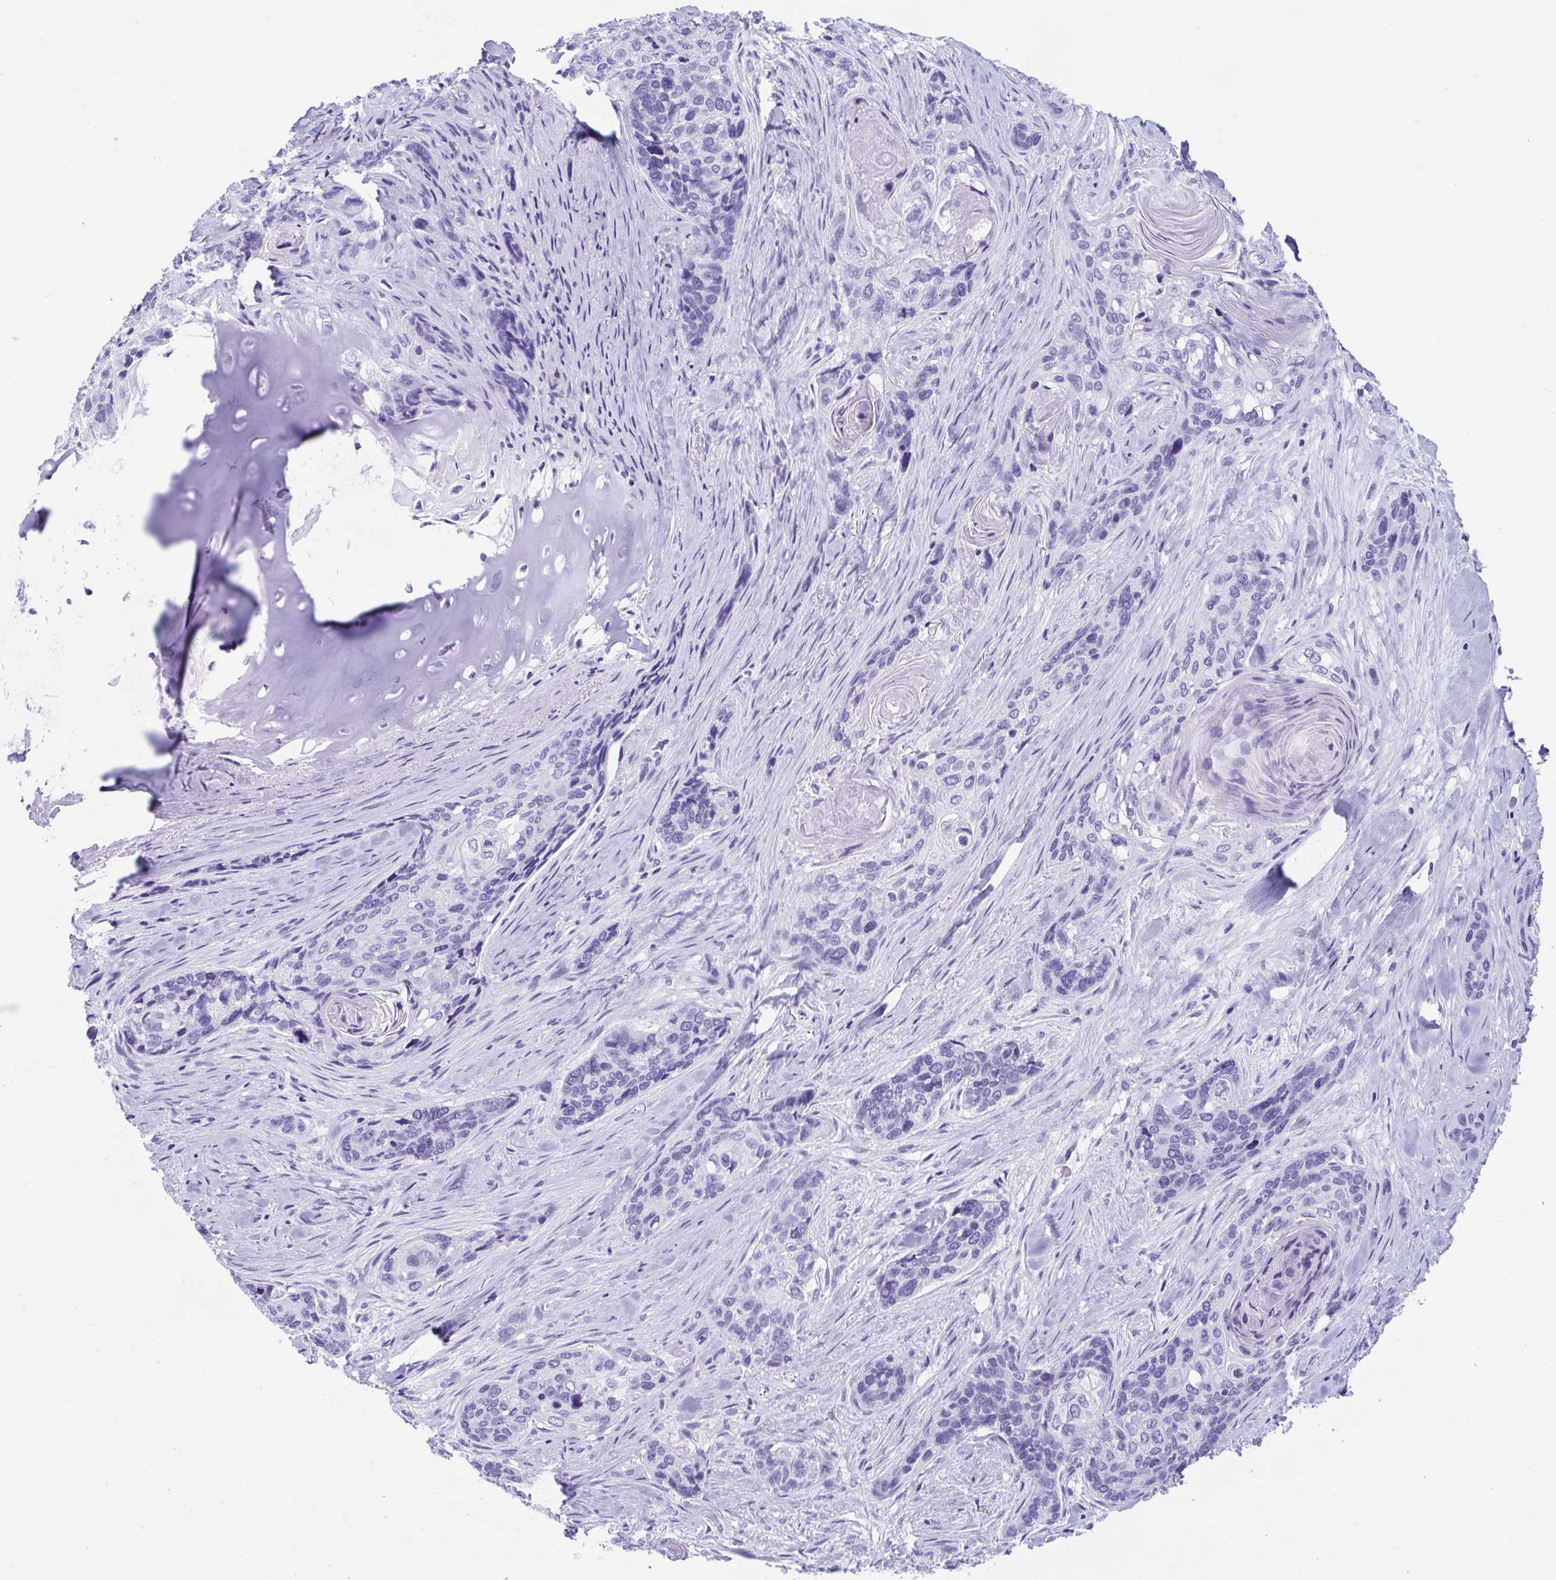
{"staining": {"intensity": "negative", "quantity": "none", "location": "none"}, "tissue": "lung cancer", "cell_type": "Tumor cells", "image_type": "cancer", "snomed": [{"axis": "morphology", "description": "Squamous cell carcinoma, NOS"}, {"axis": "morphology", "description": "Squamous cell carcinoma, metastatic, NOS"}, {"axis": "topography", "description": "Lymph node"}, {"axis": "topography", "description": "Lung"}], "caption": "Lung metastatic squamous cell carcinoma was stained to show a protein in brown. There is no significant staining in tumor cells.", "gene": "TMEM35A", "patient": {"sex": "male", "age": 41}}